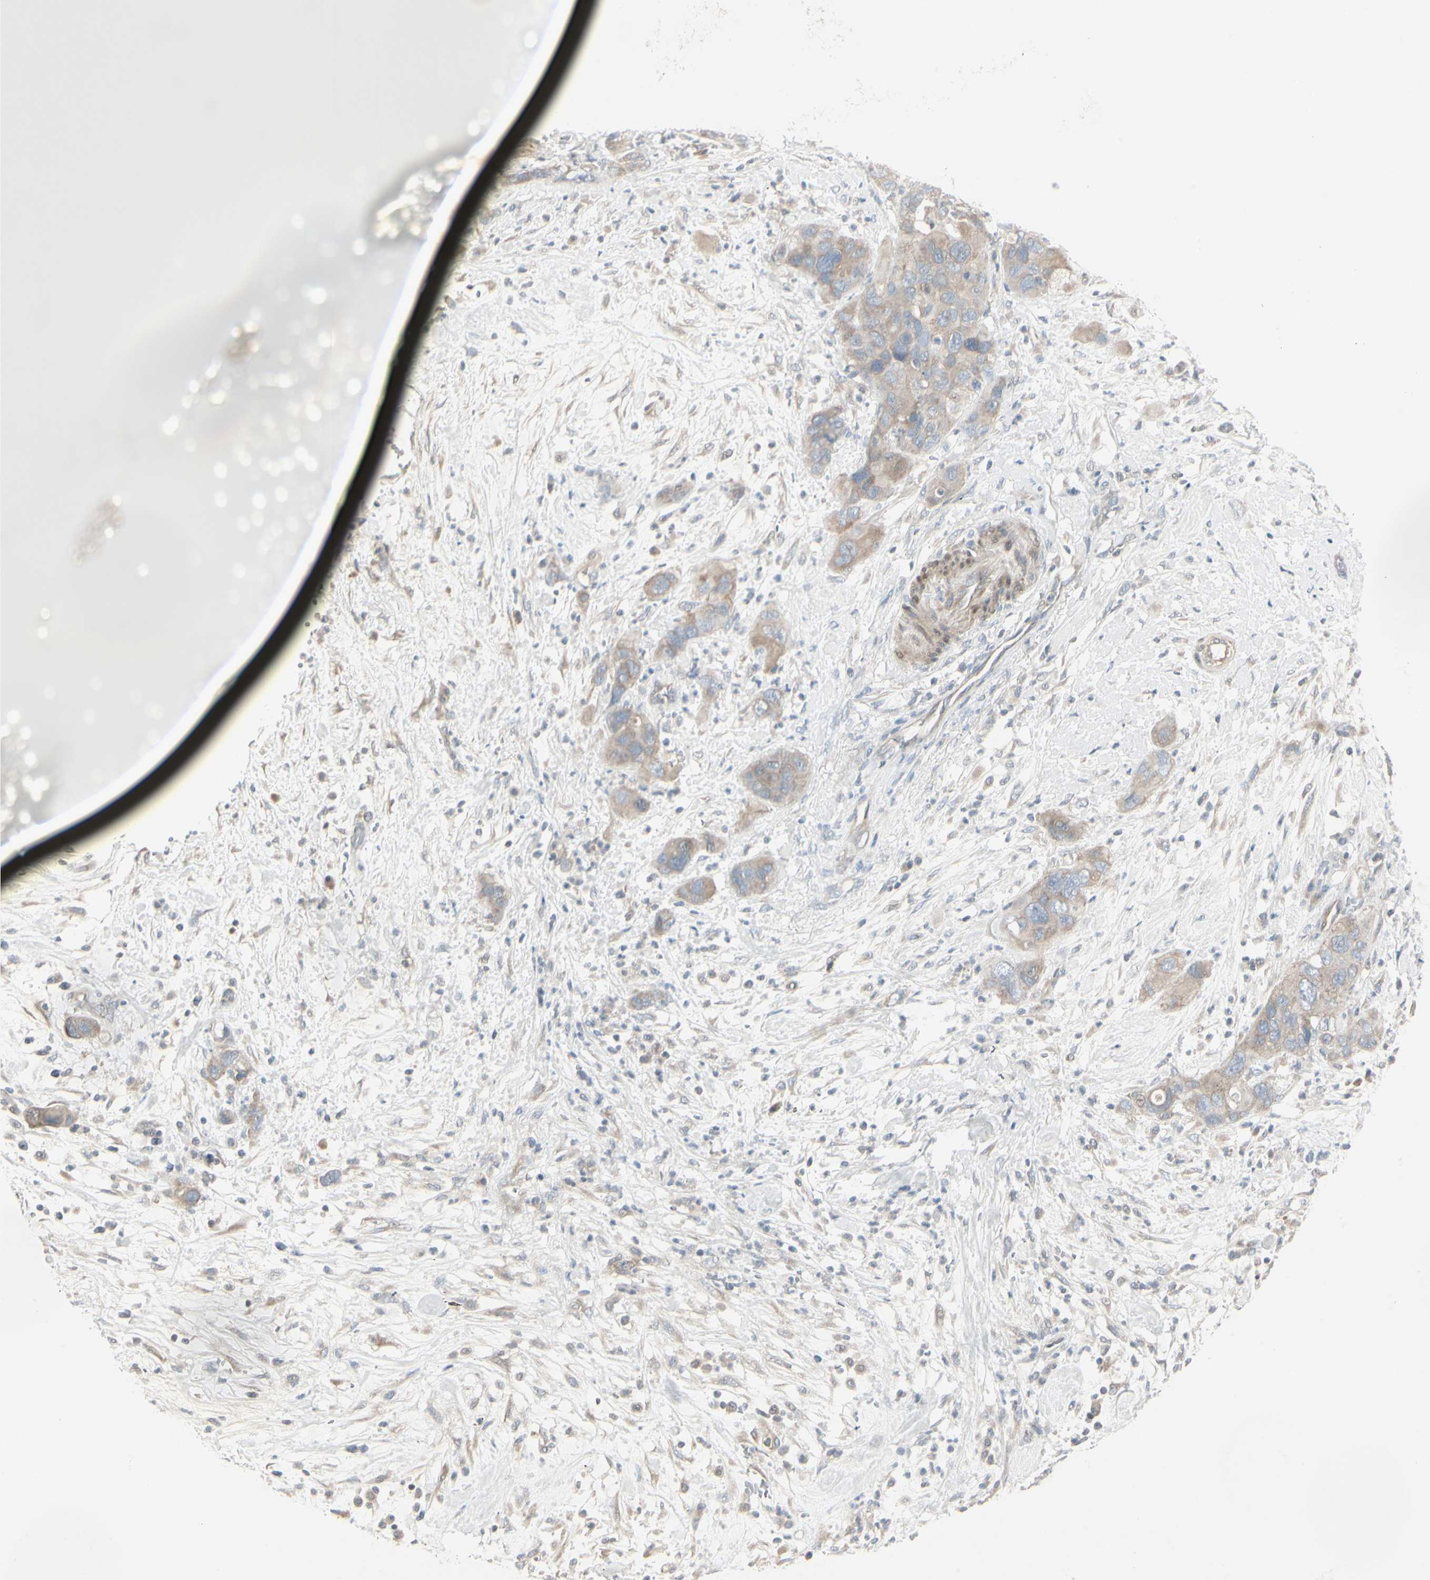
{"staining": {"intensity": "weak", "quantity": ">75%", "location": "cytoplasmic/membranous"}, "tissue": "pancreatic cancer", "cell_type": "Tumor cells", "image_type": "cancer", "snomed": [{"axis": "morphology", "description": "Adenocarcinoma, NOS"}, {"axis": "topography", "description": "Pancreas"}], "caption": "Immunohistochemical staining of human adenocarcinoma (pancreatic) exhibits low levels of weak cytoplasmic/membranous positivity in about >75% of tumor cells.", "gene": "DMPK", "patient": {"sex": "female", "age": 71}}